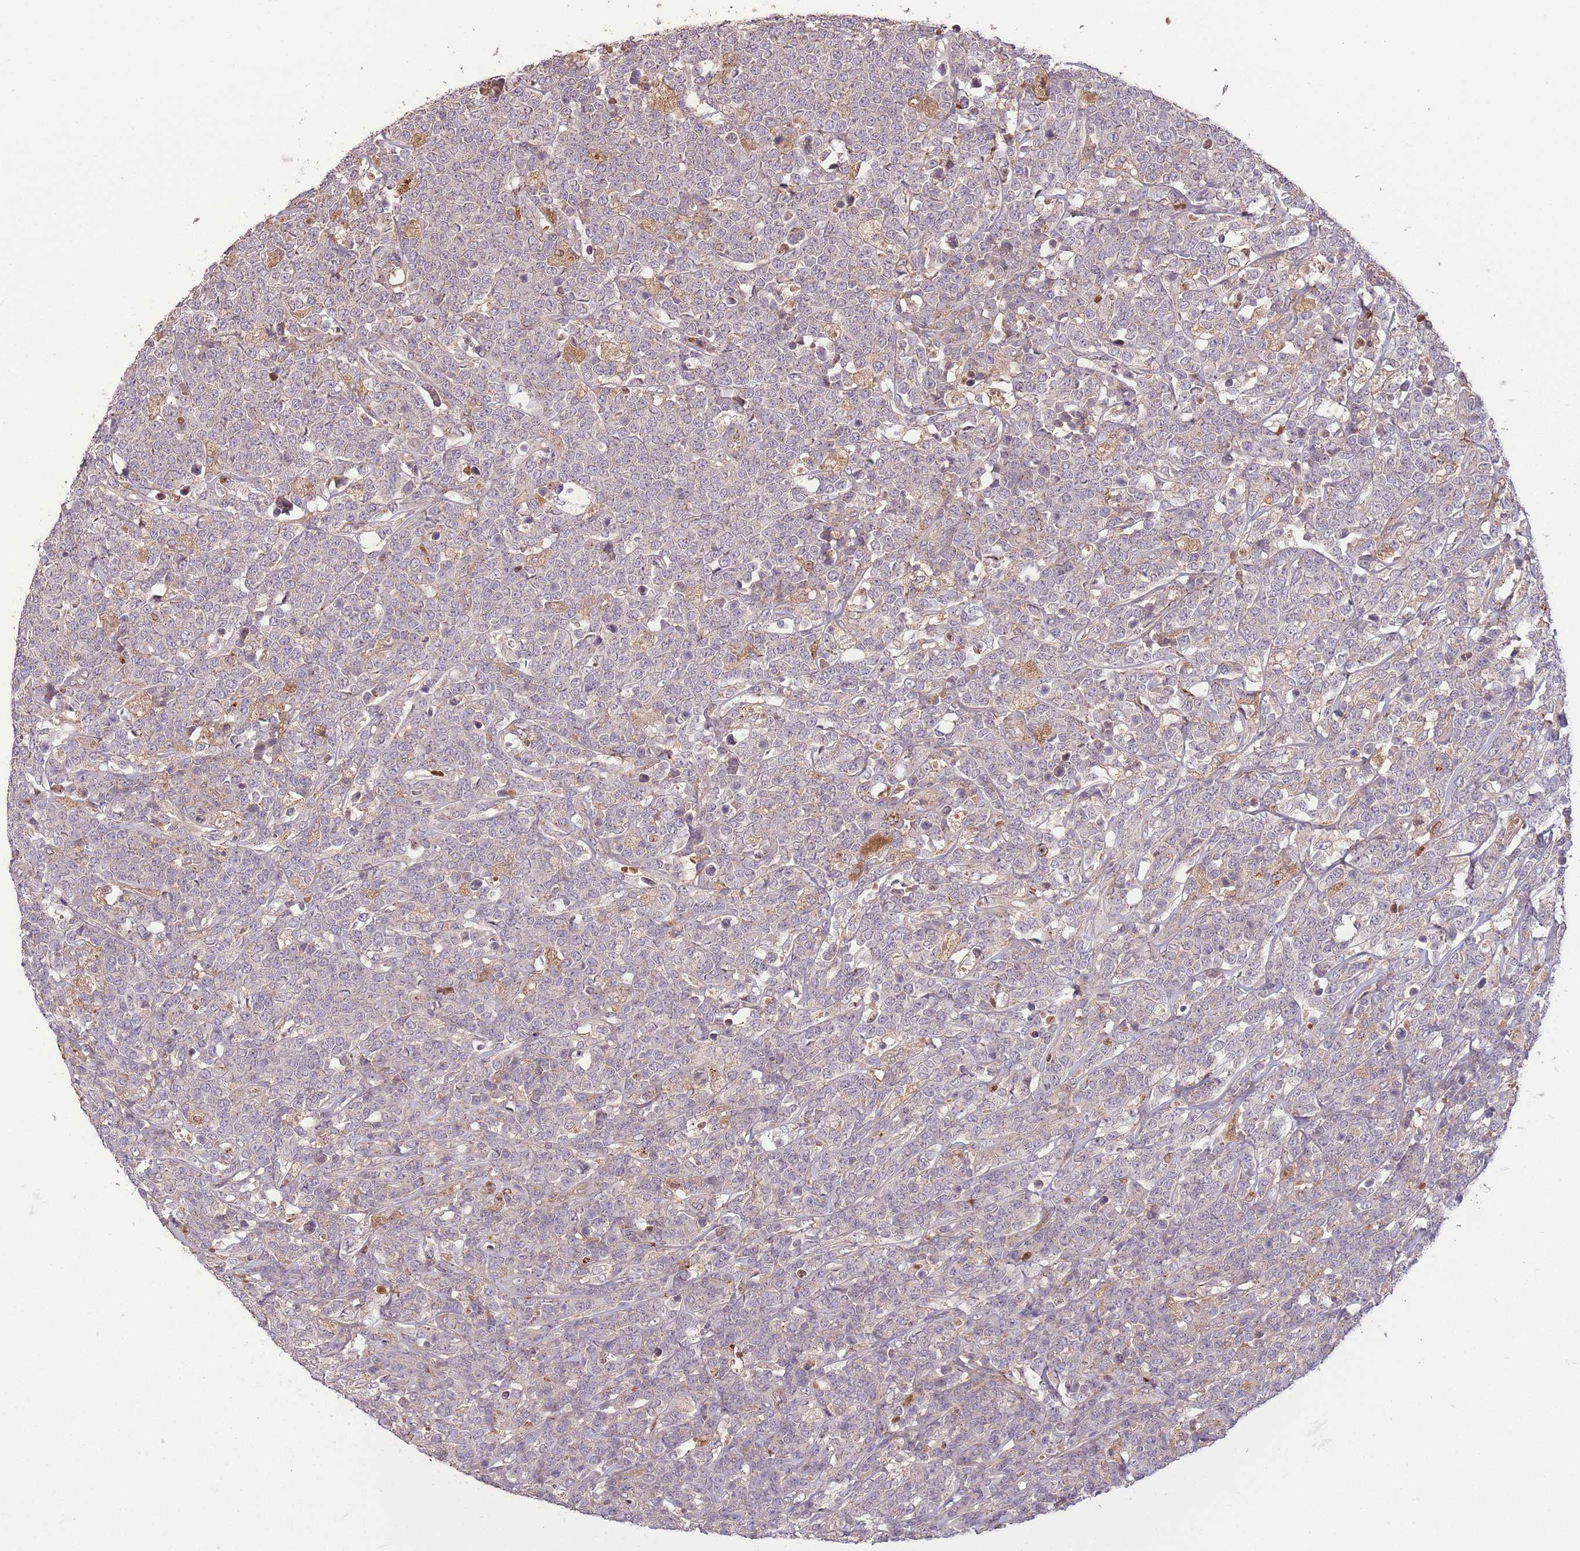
{"staining": {"intensity": "negative", "quantity": "none", "location": "none"}, "tissue": "lymphoma", "cell_type": "Tumor cells", "image_type": "cancer", "snomed": [{"axis": "morphology", "description": "Malignant lymphoma, non-Hodgkin's type, High grade"}, {"axis": "topography", "description": "Small intestine"}], "caption": "A micrograph of high-grade malignant lymphoma, non-Hodgkin's type stained for a protein exhibits no brown staining in tumor cells.", "gene": "POLR3F", "patient": {"sex": "male", "age": 8}}